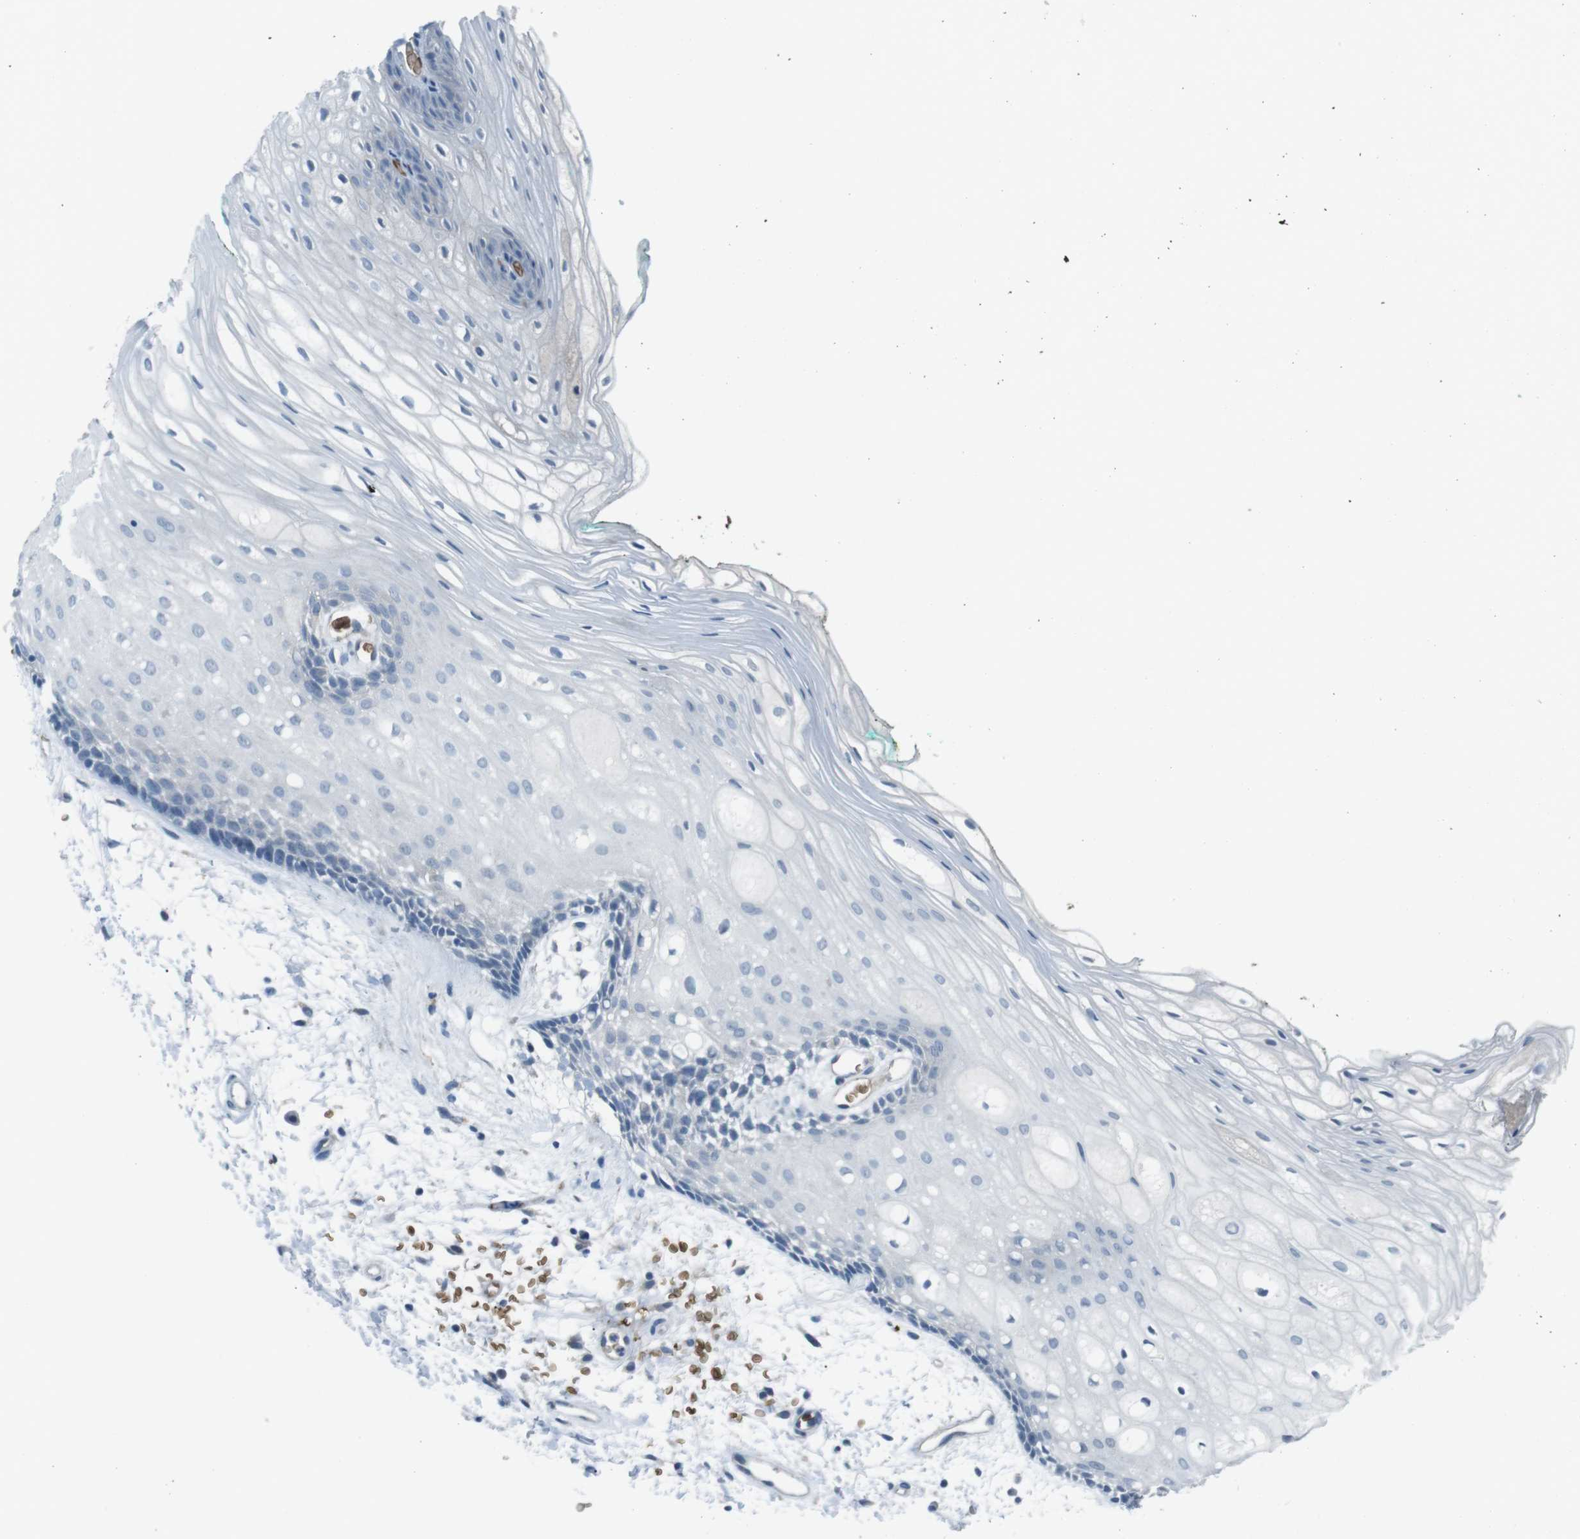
{"staining": {"intensity": "negative", "quantity": "none", "location": "none"}, "tissue": "oral mucosa", "cell_type": "Squamous epithelial cells", "image_type": "normal", "snomed": [{"axis": "morphology", "description": "Normal tissue, NOS"}, {"axis": "topography", "description": "Skeletal muscle"}, {"axis": "topography", "description": "Oral tissue"}, {"axis": "topography", "description": "Peripheral nerve tissue"}], "caption": "This is an immunohistochemistry (IHC) micrograph of unremarkable oral mucosa. There is no staining in squamous epithelial cells.", "gene": "SPTA1", "patient": {"sex": "female", "age": 84}}